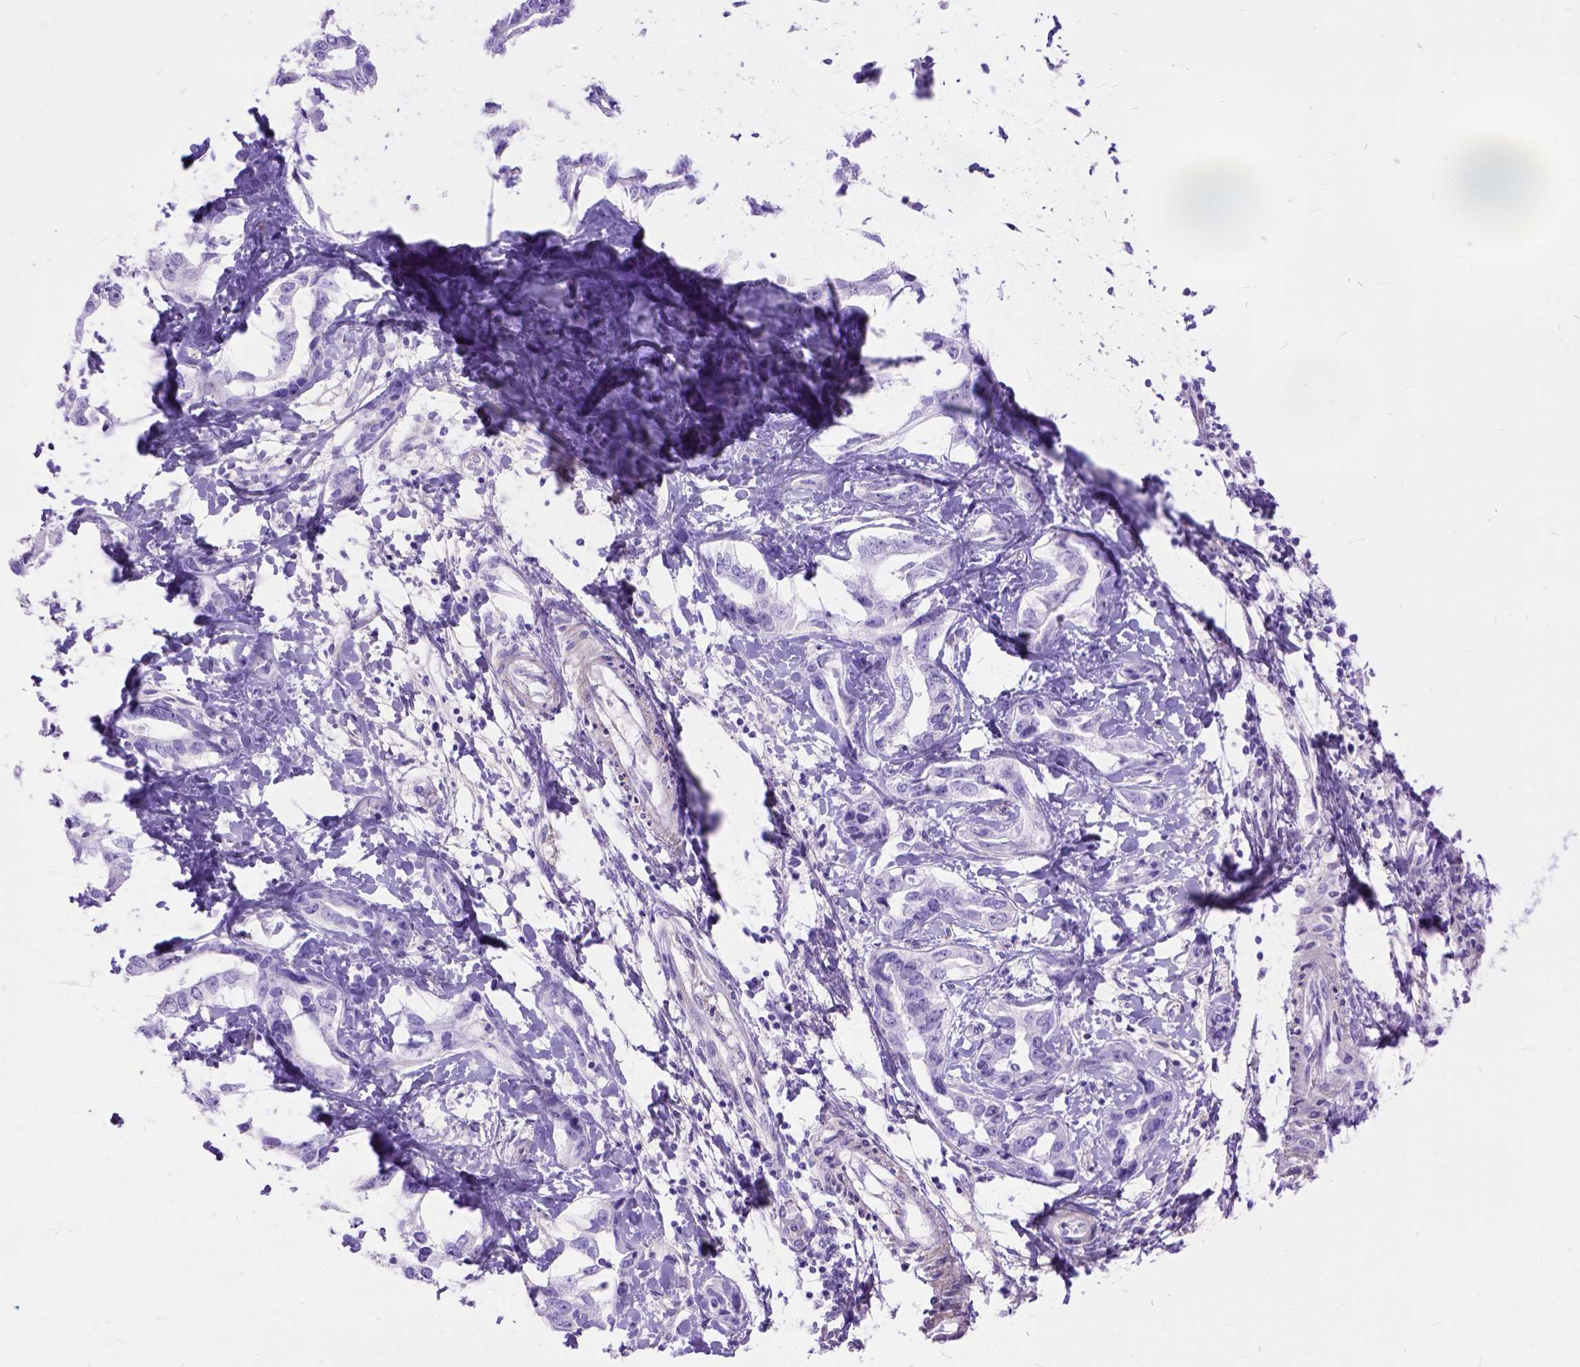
{"staining": {"intensity": "negative", "quantity": "none", "location": "none"}, "tissue": "liver cancer", "cell_type": "Tumor cells", "image_type": "cancer", "snomed": [{"axis": "morphology", "description": "Cholangiocarcinoma"}, {"axis": "topography", "description": "Liver"}], "caption": "DAB immunohistochemical staining of human liver cancer displays no significant expression in tumor cells. The staining was performed using DAB to visualize the protein expression in brown, while the nuclei were stained in blue with hematoxylin (Magnification: 20x).", "gene": "ARL9", "patient": {"sex": "male", "age": 59}}